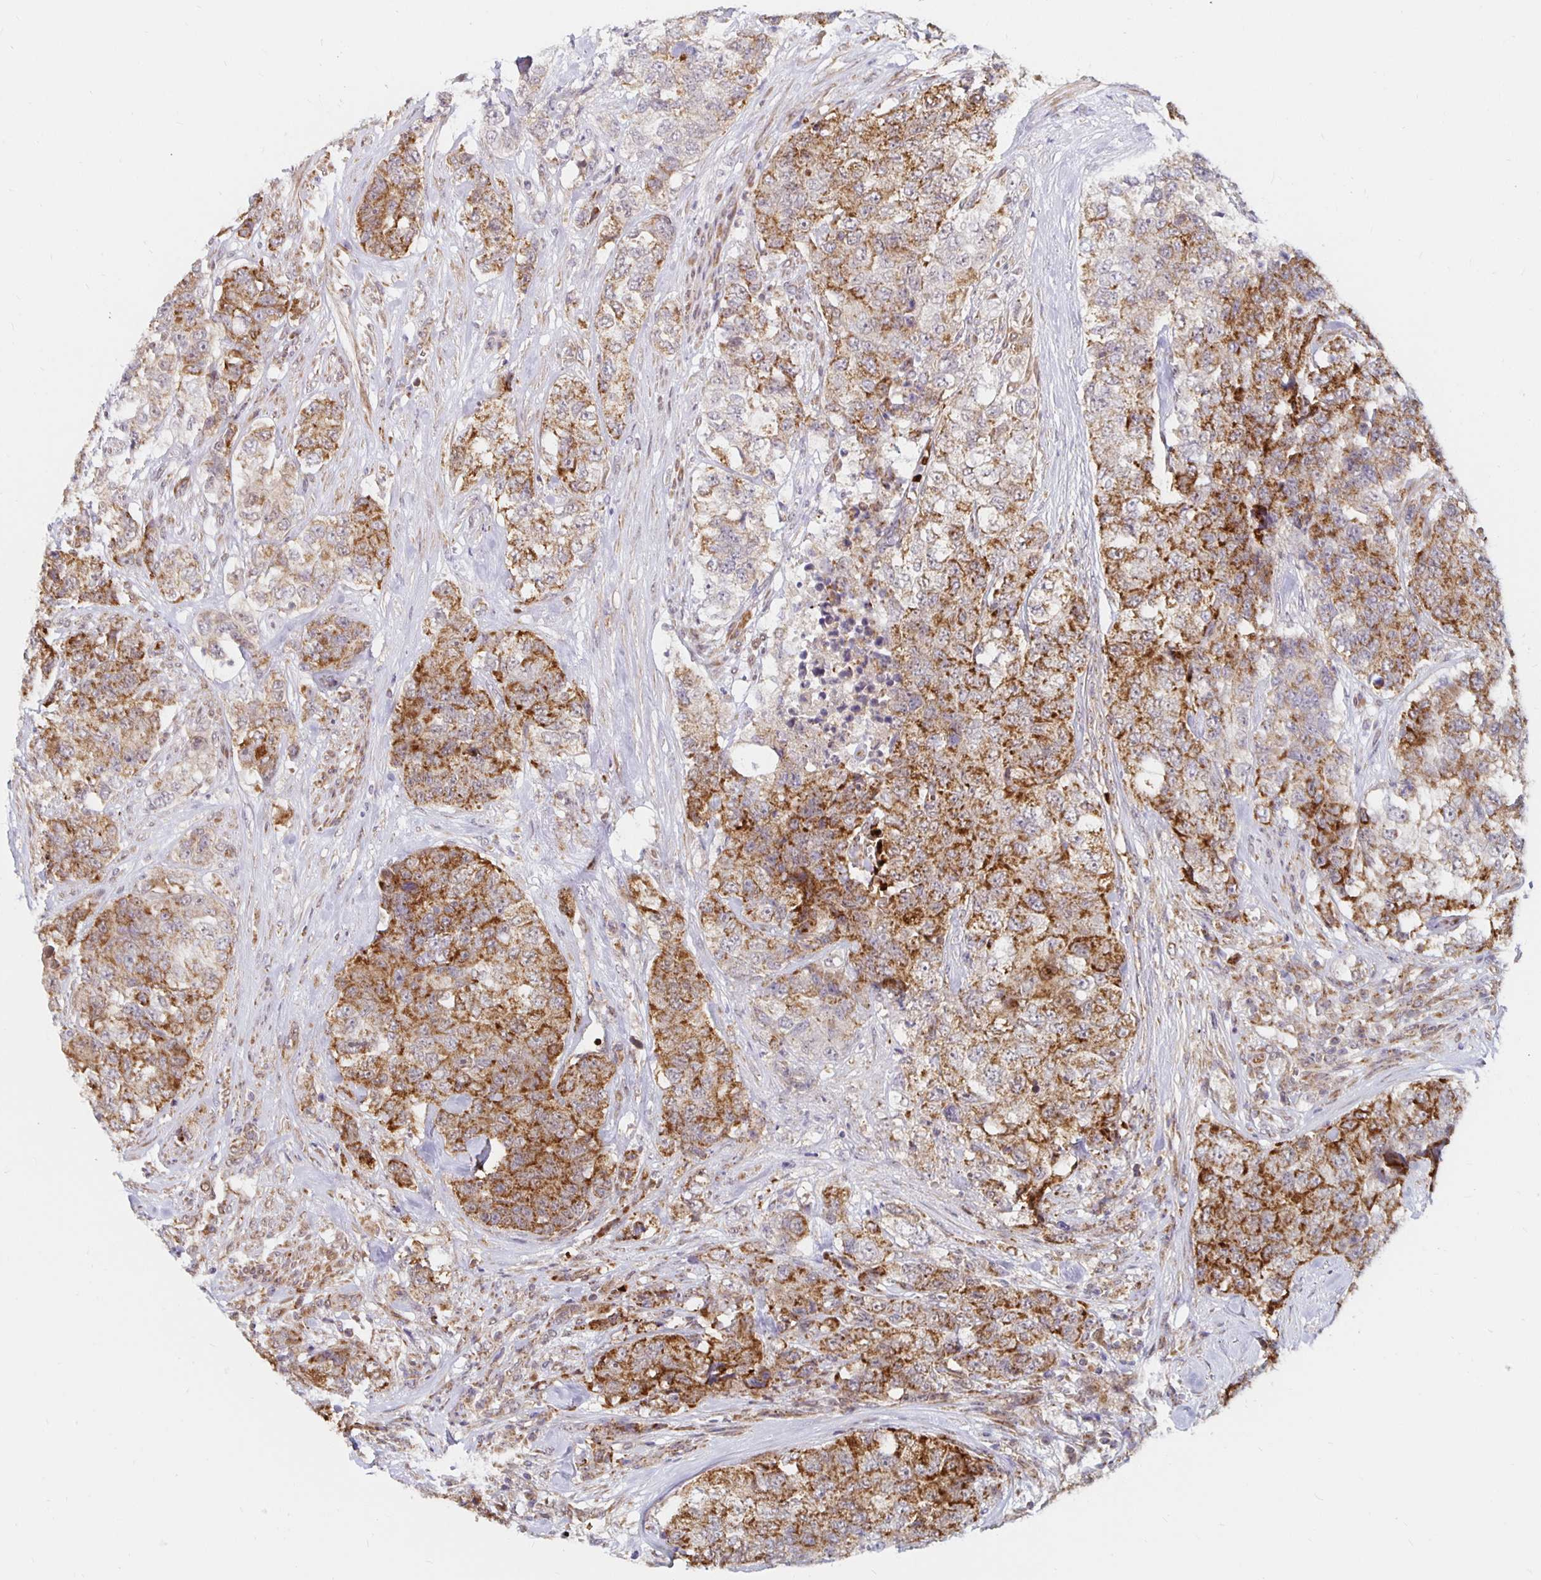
{"staining": {"intensity": "strong", "quantity": ">75%", "location": "cytoplasmic/membranous"}, "tissue": "urothelial cancer", "cell_type": "Tumor cells", "image_type": "cancer", "snomed": [{"axis": "morphology", "description": "Urothelial carcinoma, High grade"}, {"axis": "topography", "description": "Urinary bladder"}], "caption": "High-power microscopy captured an IHC photomicrograph of high-grade urothelial carcinoma, revealing strong cytoplasmic/membranous expression in approximately >75% of tumor cells.", "gene": "MRPL28", "patient": {"sex": "female", "age": 78}}